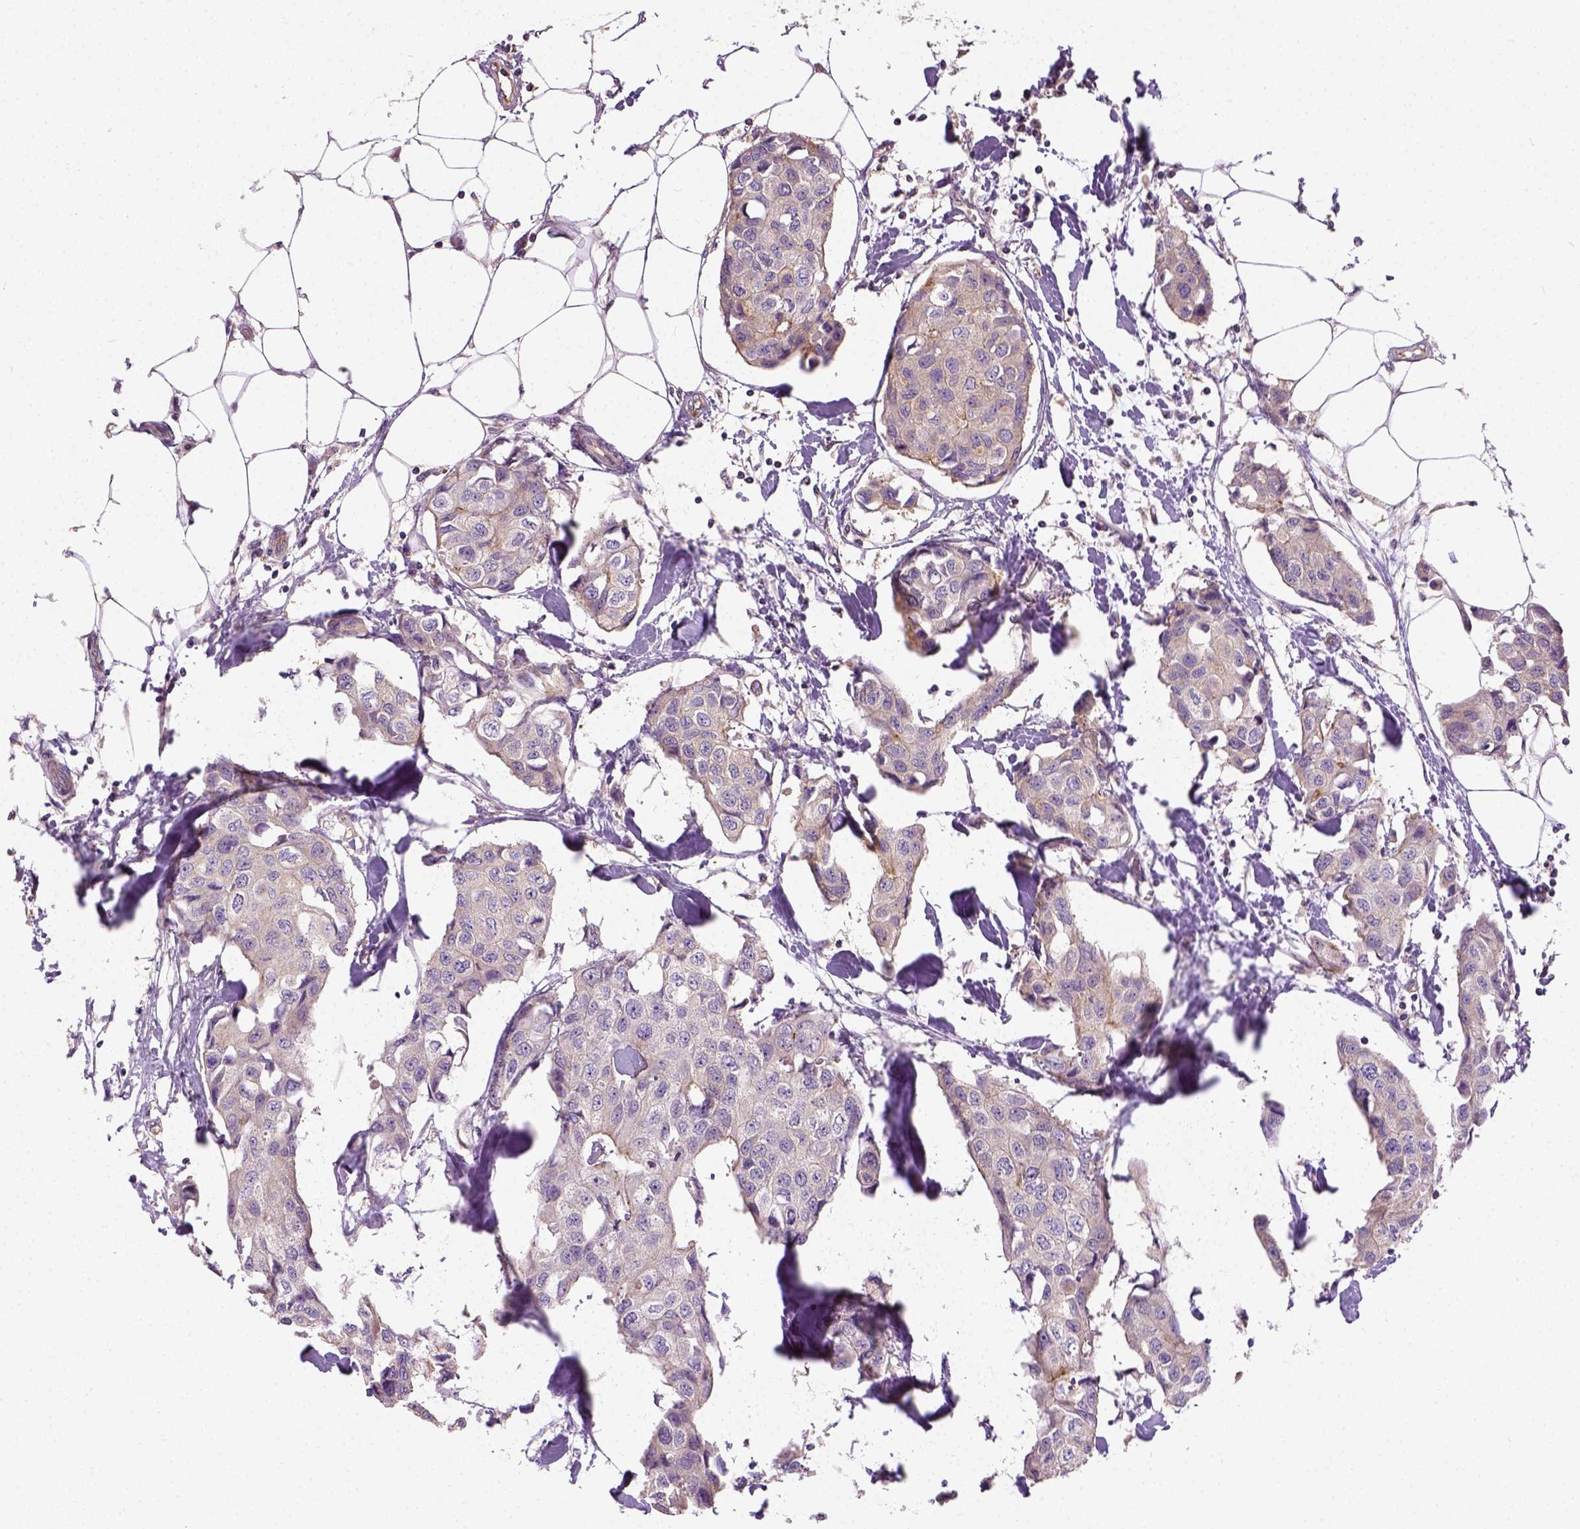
{"staining": {"intensity": "weak", "quantity": ">75%", "location": "cytoplasmic/membranous"}, "tissue": "breast cancer", "cell_type": "Tumor cells", "image_type": "cancer", "snomed": [{"axis": "morphology", "description": "Duct carcinoma"}, {"axis": "topography", "description": "Breast"}], "caption": "Intraductal carcinoma (breast) stained with a protein marker displays weak staining in tumor cells.", "gene": "CRACR2A", "patient": {"sex": "female", "age": 80}}